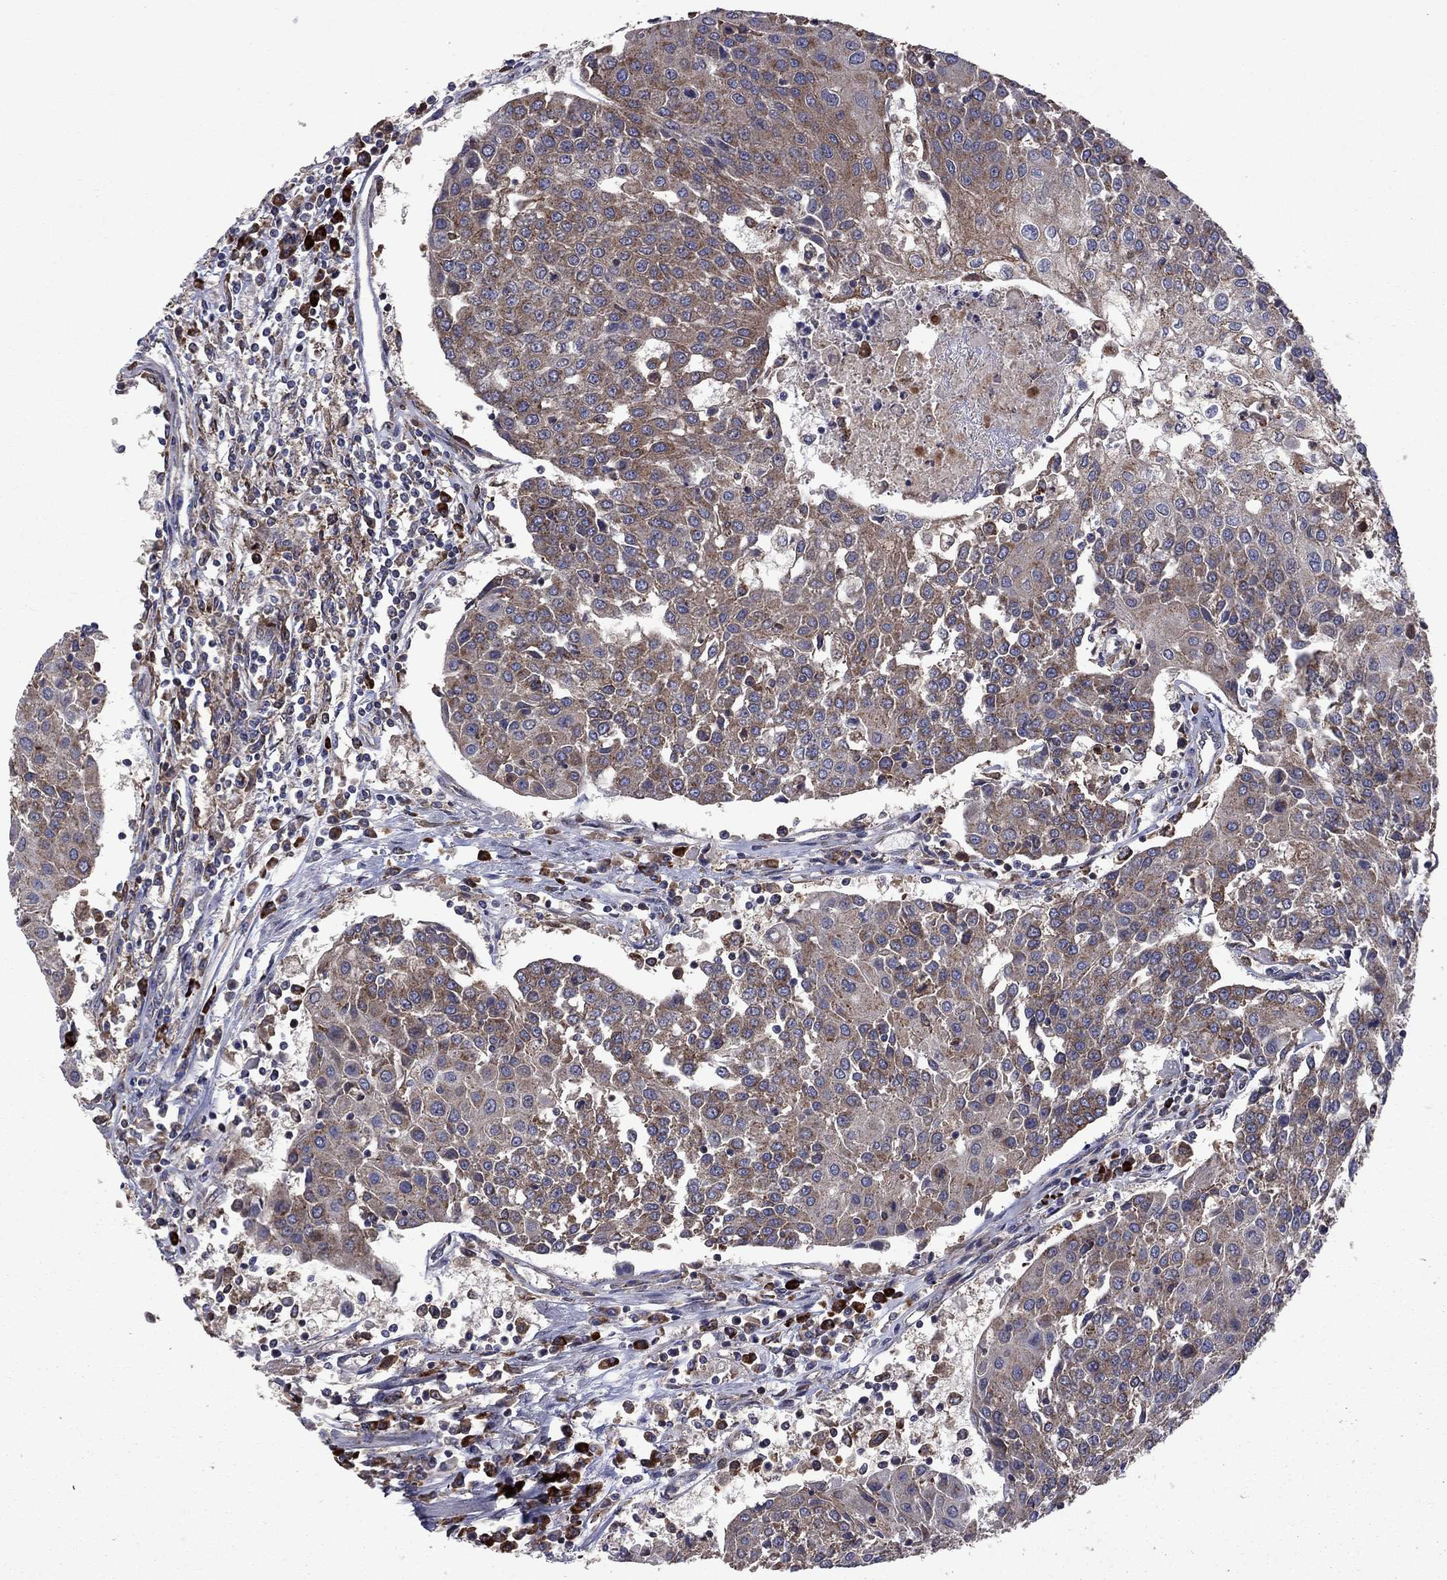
{"staining": {"intensity": "moderate", "quantity": "25%-75%", "location": "cytoplasmic/membranous"}, "tissue": "urothelial cancer", "cell_type": "Tumor cells", "image_type": "cancer", "snomed": [{"axis": "morphology", "description": "Urothelial carcinoma, High grade"}, {"axis": "topography", "description": "Urinary bladder"}], "caption": "Immunohistochemistry (IHC) micrograph of neoplastic tissue: human high-grade urothelial carcinoma stained using IHC reveals medium levels of moderate protein expression localized specifically in the cytoplasmic/membranous of tumor cells, appearing as a cytoplasmic/membranous brown color.", "gene": "MEA1", "patient": {"sex": "female", "age": 85}}